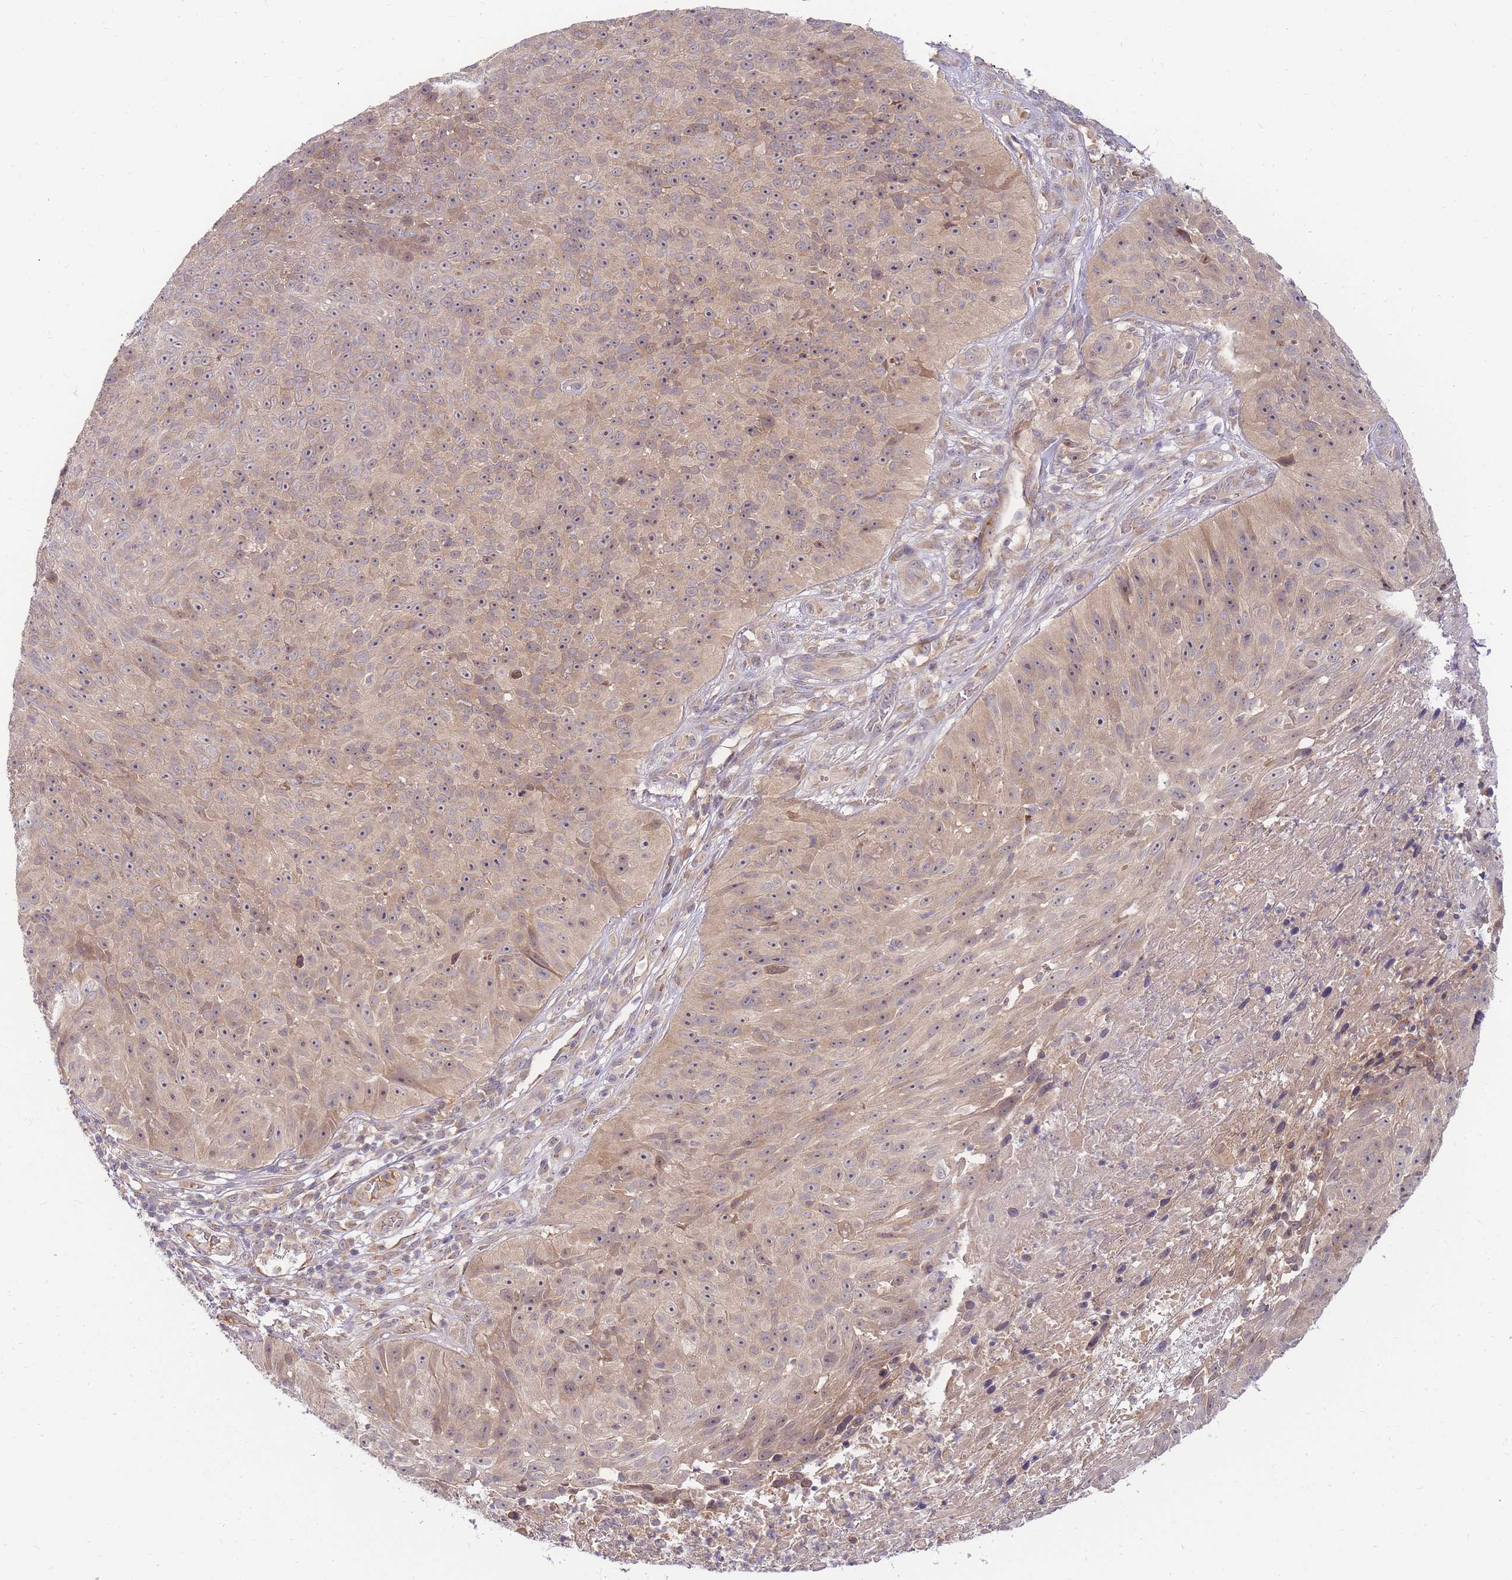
{"staining": {"intensity": "weak", "quantity": ">75%", "location": "cytoplasmic/membranous,nuclear"}, "tissue": "skin cancer", "cell_type": "Tumor cells", "image_type": "cancer", "snomed": [{"axis": "morphology", "description": "Squamous cell carcinoma, NOS"}, {"axis": "topography", "description": "Skin"}], "caption": "Protein analysis of squamous cell carcinoma (skin) tissue demonstrates weak cytoplasmic/membranous and nuclear positivity in approximately >75% of tumor cells. Using DAB (brown) and hematoxylin (blue) stains, captured at high magnification using brightfield microscopy.", "gene": "ZNF577", "patient": {"sex": "female", "age": 87}}